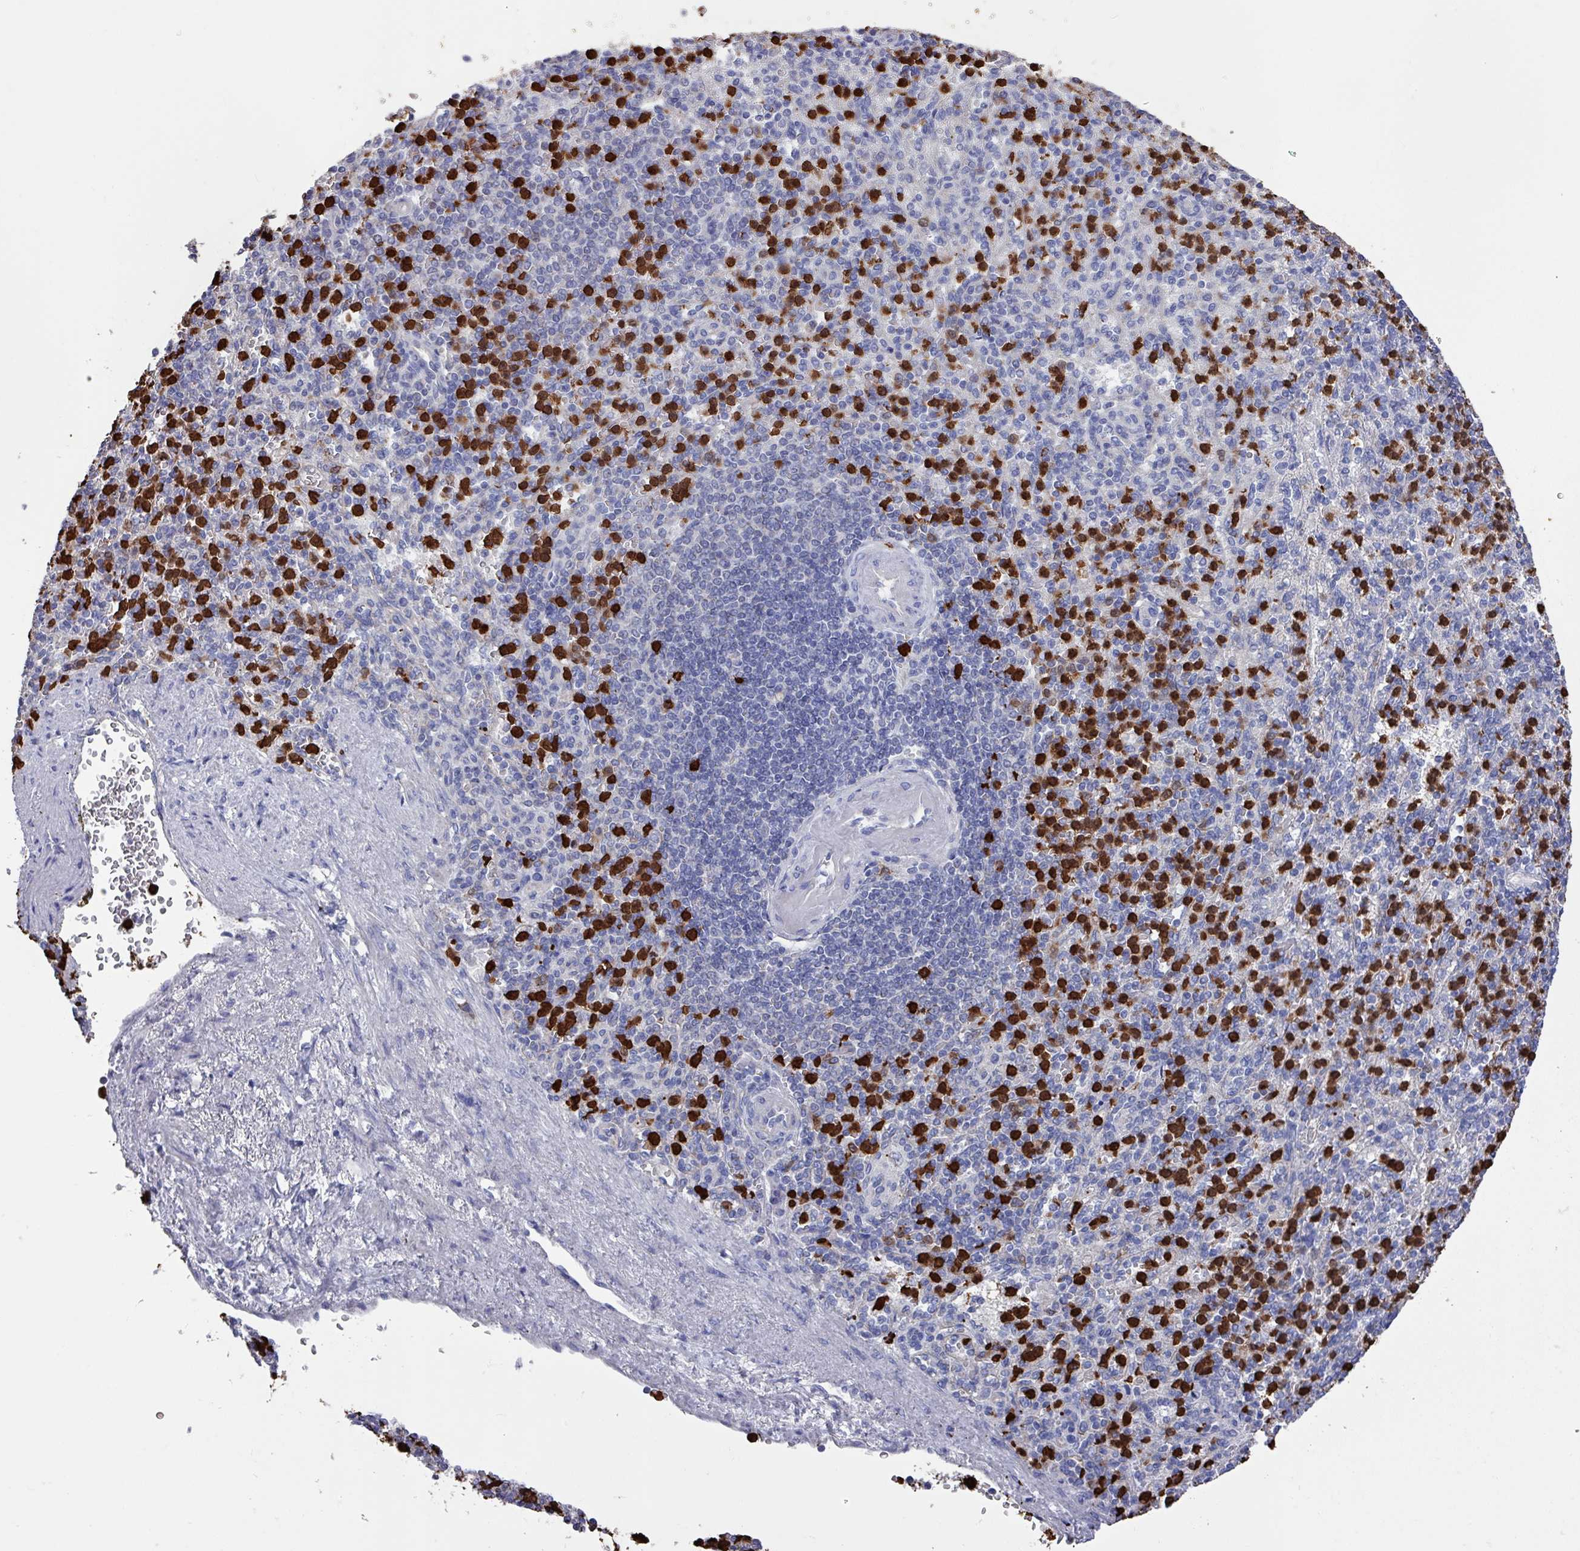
{"staining": {"intensity": "strong", "quantity": "25%-75%", "location": "cytoplasmic/membranous"}, "tissue": "spleen", "cell_type": "Cells in red pulp", "image_type": "normal", "snomed": [{"axis": "morphology", "description": "Normal tissue, NOS"}, {"axis": "topography", "description": "Spleen"}], "caption": "Spleen stained for a protein shows strong cytoplasmic/membranous positivity in cells in red pulp. (DAB (3,3'-diaminobenzidine) = brown stain, brightfield microscopy at high magnification).", "gene": "UQCC2", "patient": {"sex": "female", "age": 74}}